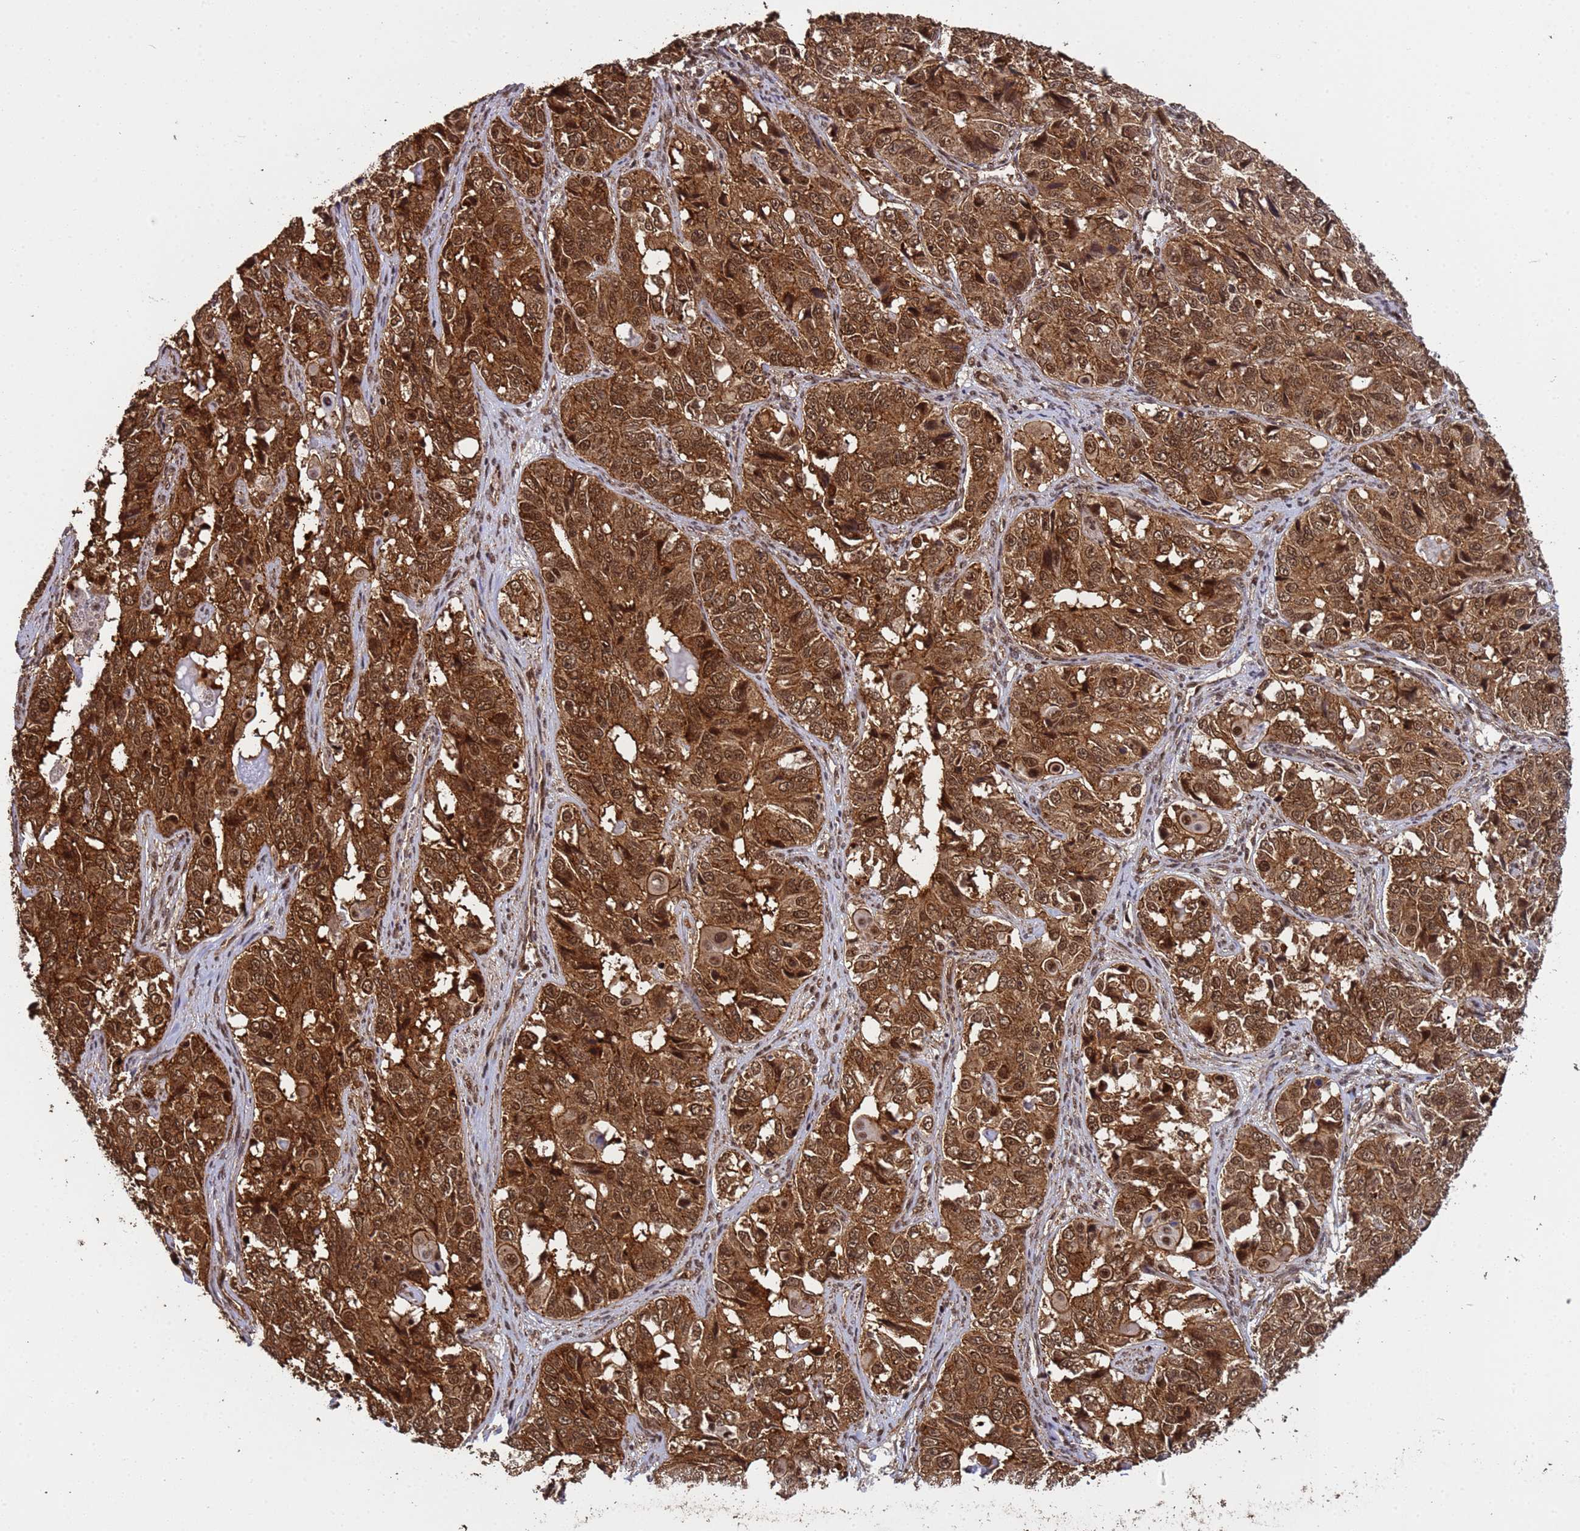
{"staining": {"intensity": "strong", "quantity": ">75%", "location": "cytoplasmic/membranous,nuclear"}, "tissue": "ovarian cancer", "cell_type": "Tumor cells", "image_type": "cancer", "snomed": [{"axis": "morphology", "description": "Carcinoma, endometroid"}, {"axis": "topography", "description": "Ovary"}], "caption": "About >75% of tumor cells in human ovarian endometroid carcinoma demonstrate strong cytoplasmic/membranous and nuclear protein staining as visualized by brown immunohistochemical staining.", "gene": "SYF2", "patient": {"sex": "female", "age": 51}}